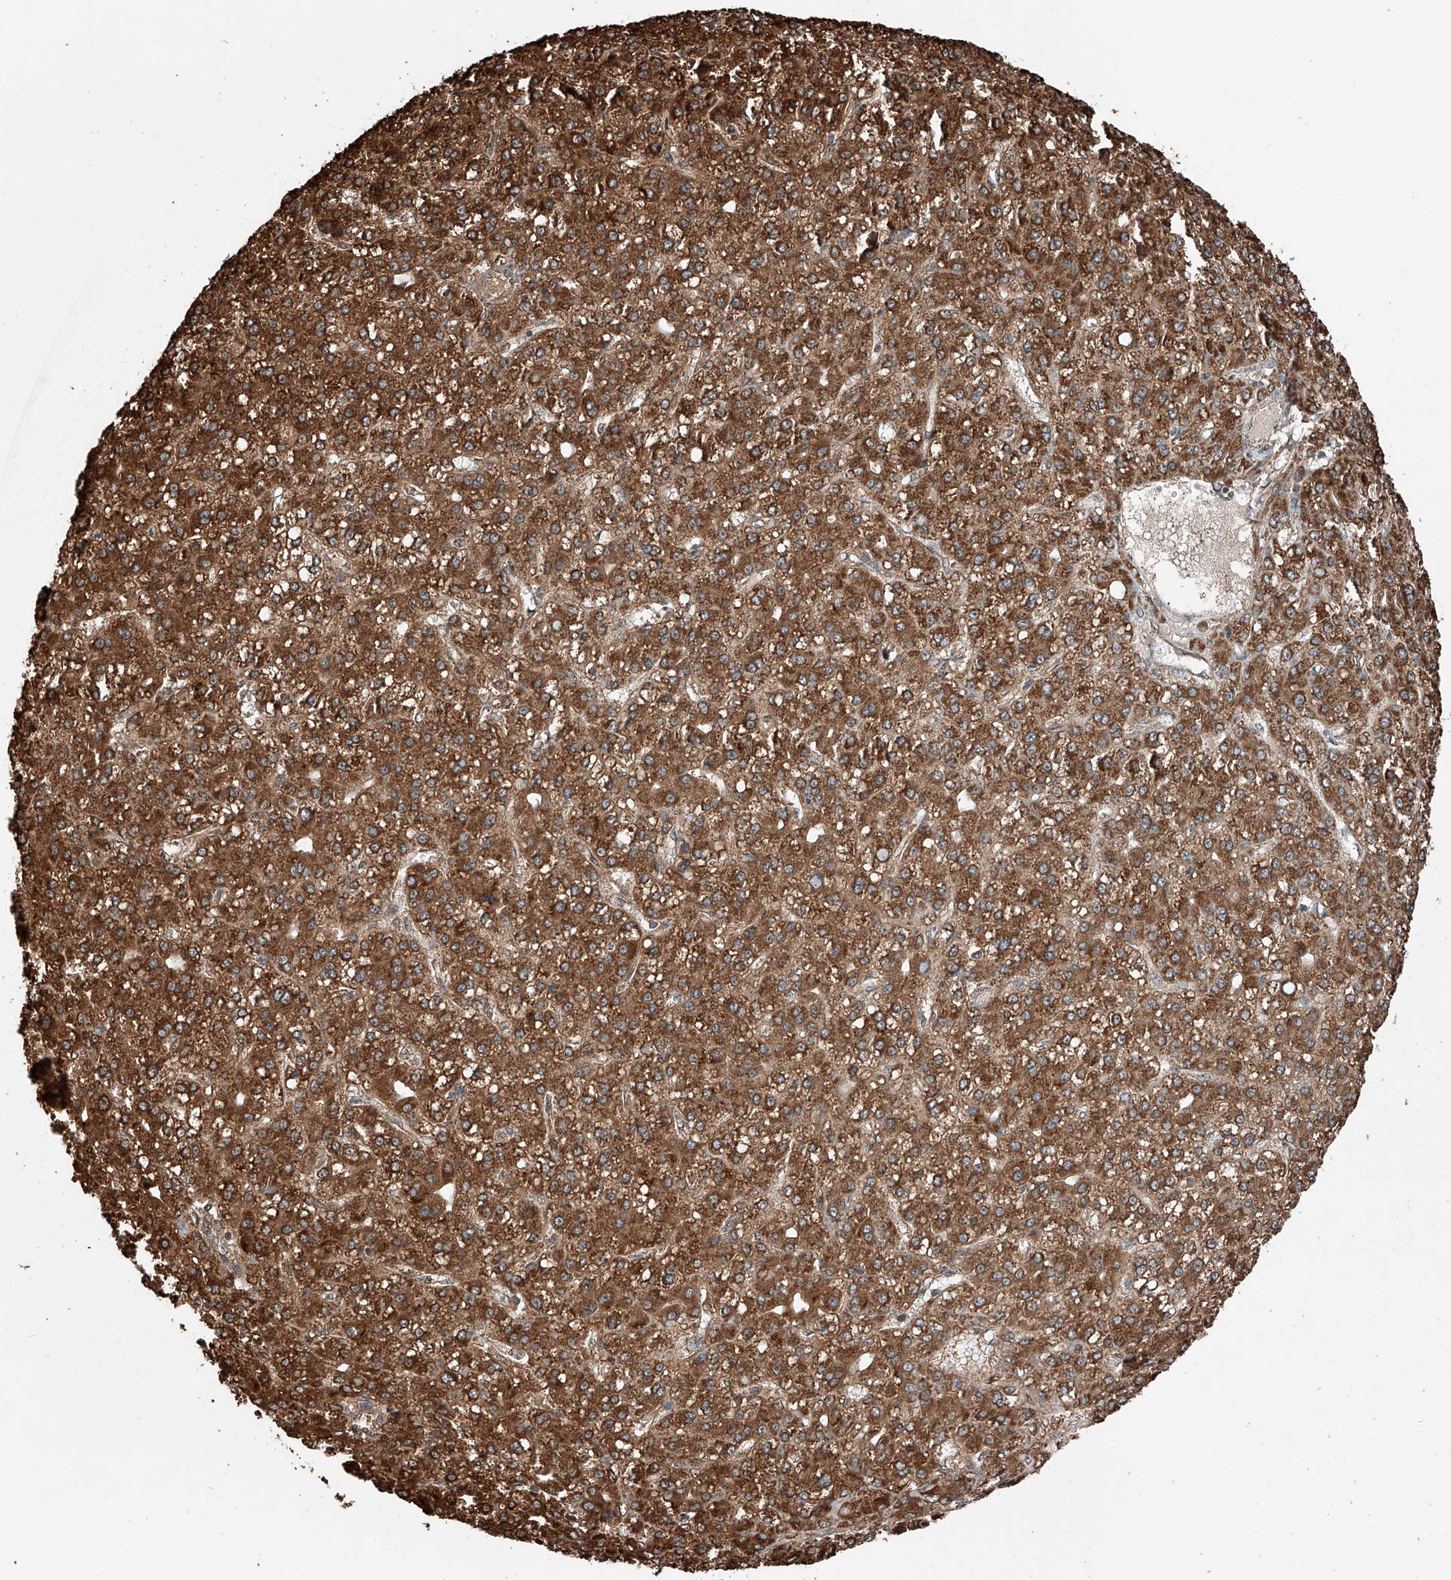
{"staining": {"intensity": "strong", "quantity": ">75%", "location": "cytoplasmic/membranous"}, "tissue": "liver cancer", "cell_type": "Tumor cells", "image_type": "cancer", "snomed": [{"axis": "morphology", "description": "Carcinoma, Hepatocellular, NOS"}, {"axis": "topography", "description": "Liver"}], "caption": "An immunohistochemistry (IHC) image of neoplastic tissue is shown. Protein staining in brown highlights strong cytoplasmic/membranous positivity in liver cancer (hepatocellular carcinoma) within tumor cells.", "gene": "ZNF445", "patient": {"sex": "male", "age": 67}}